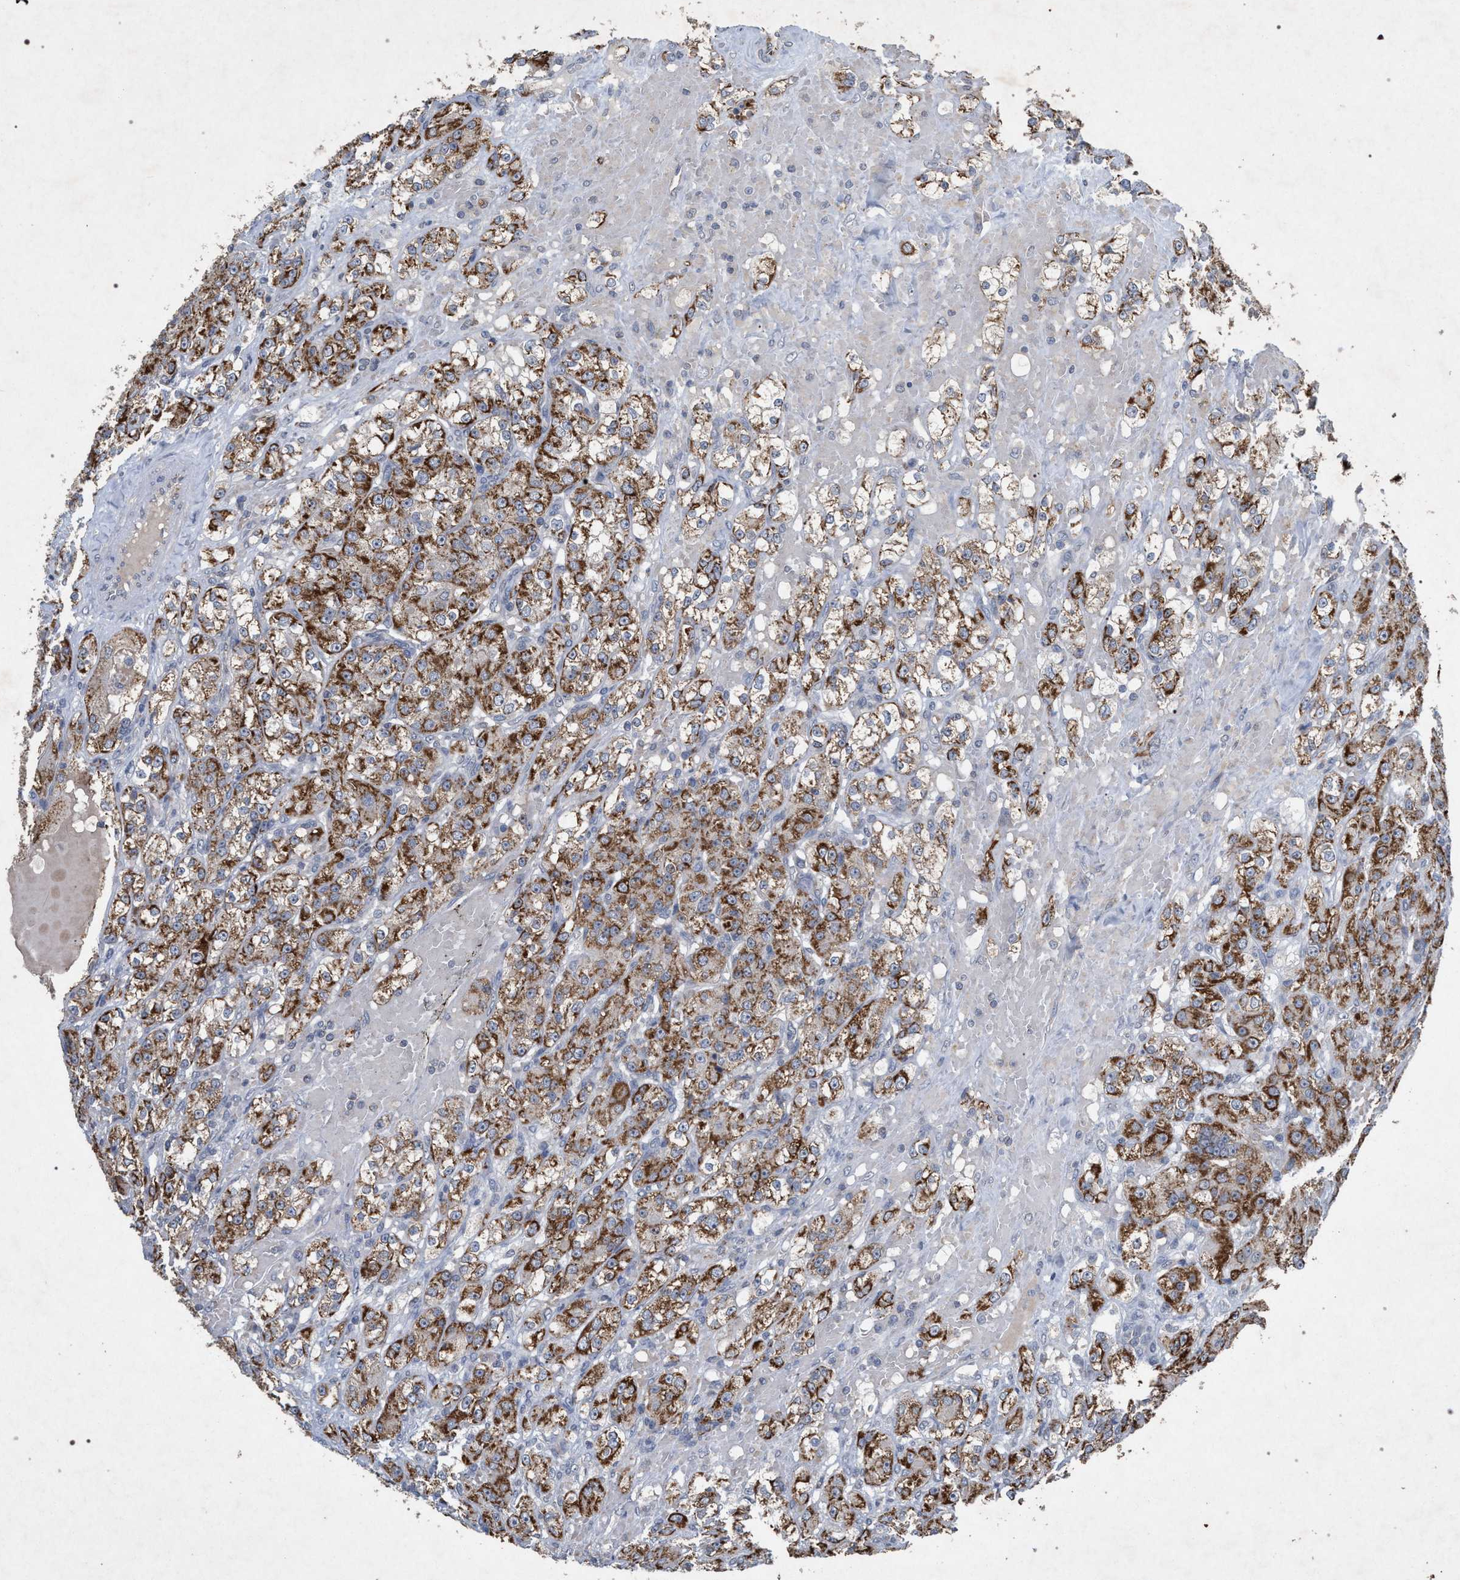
{"staining": {"intensity": "strong", "quantity": ">75%", "location": "cytoplasmic/membranous"}, "tissue": "renal cancer", "cell_type": "Tumor cells", "image_type": "cancer", "snomed": [{"axis": "morphology", "description": "Normal tissue, NOS"}, {"axis": "morphology", "description": "Adenocarcinoma, NOS"}, {"axis": "topography", "description": "Kidney"}], "caption": "Protein staining reveals strong cytoplasmic/membranous positivity in approximately >75% of tumor cells in renal adenocarcinoma.", "gene": "PKD2L1", "patient": {"sex": "male", "age": 61}}